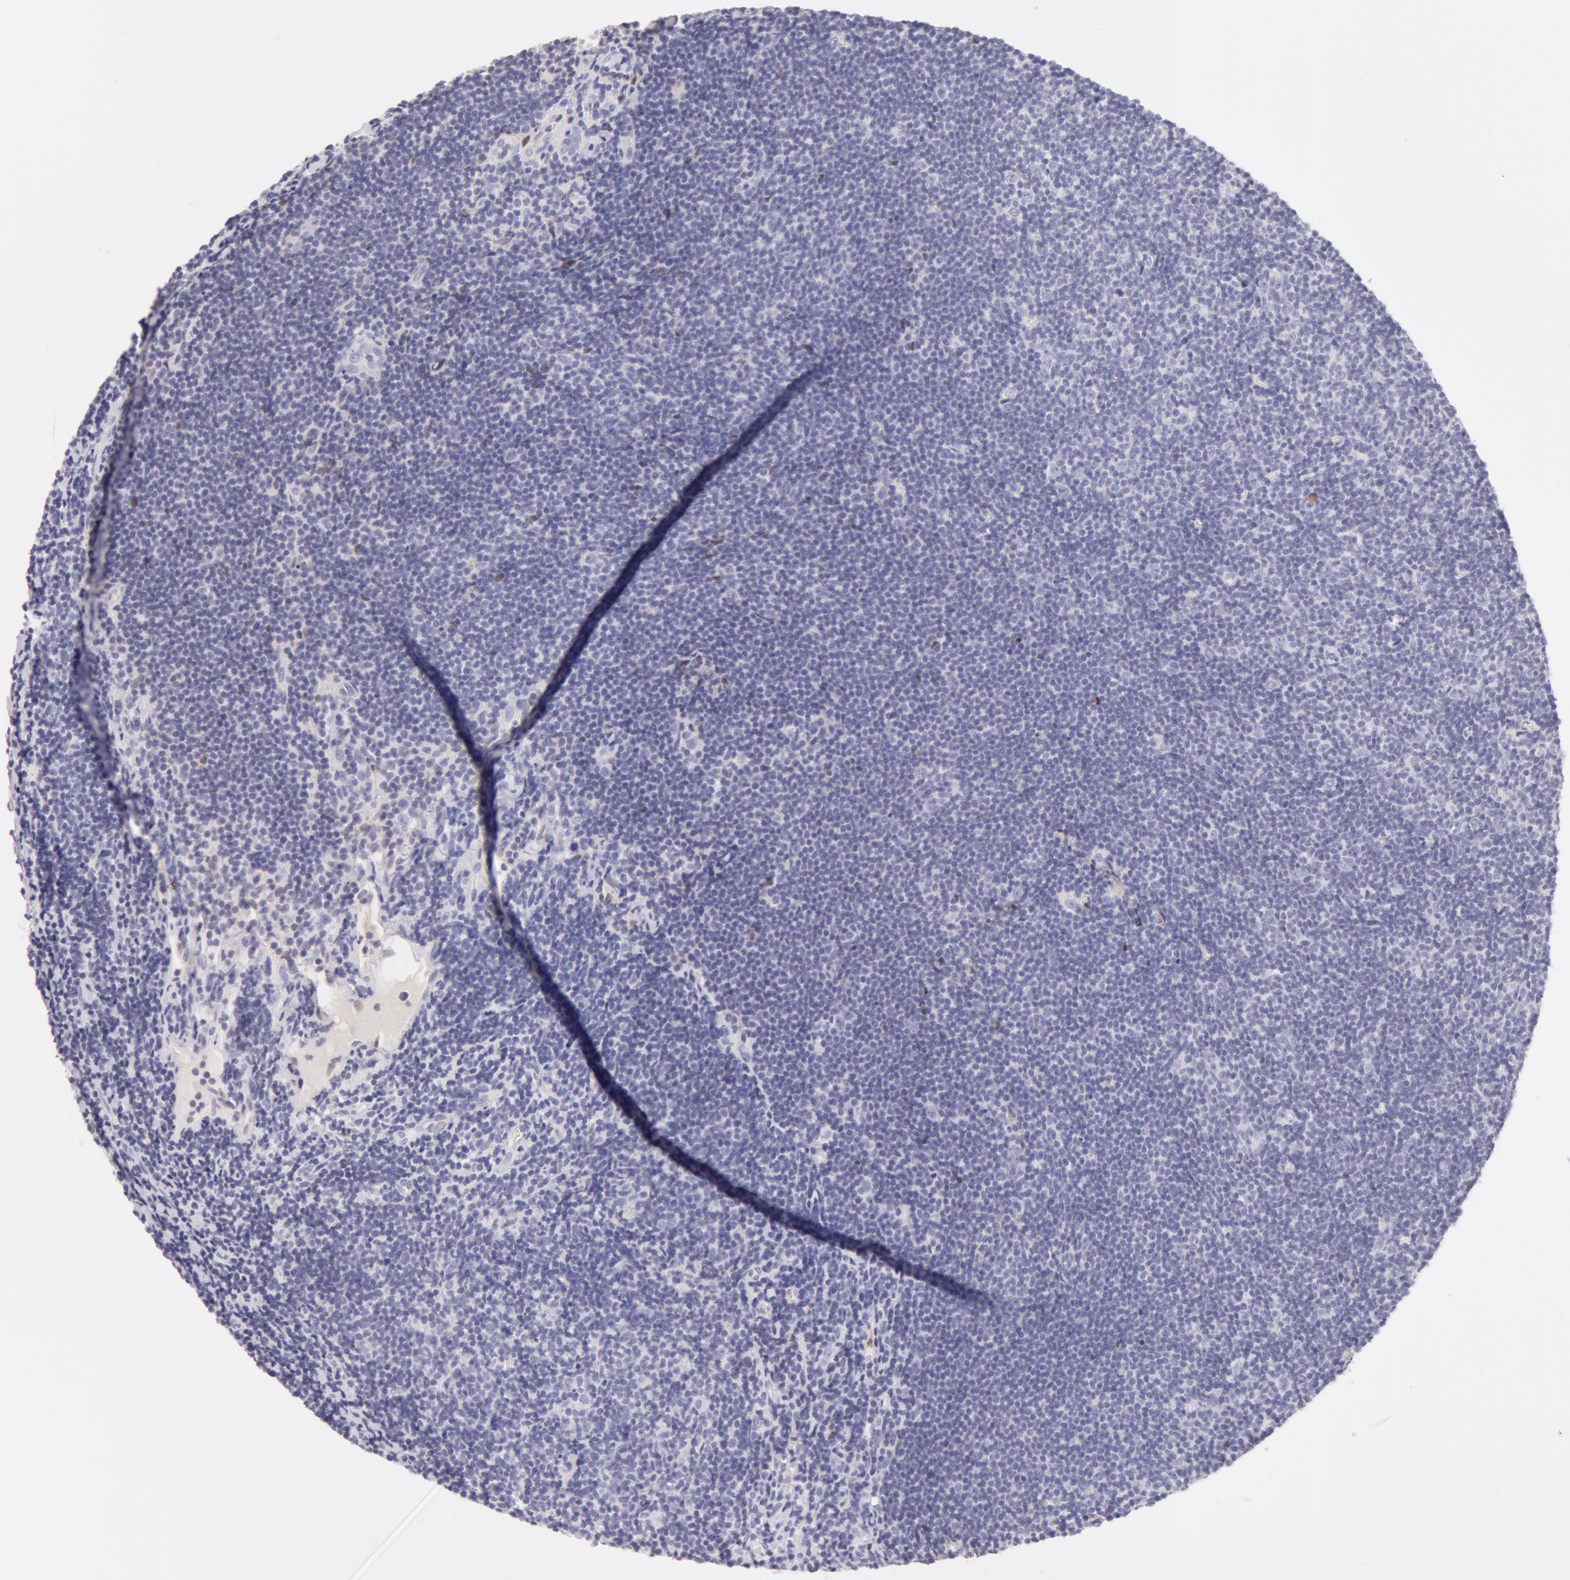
{"staining": {"intensity": "negative", "quantity": "none", "location": "none"}, "tissue": "lymphoma", "cell_type": "Tumor cells", "image_type": "cancer", "snomed": [{"axis": "morphology", "description": "Malignant lymphoma, non-Hodgkin's type, Low grade"}, {"axis": "topography", "description": "Lymph node"}], "caption": "Protein analysis of lymphoma shows no significant positivity in tumor cells.", "gene": "AHSG", "patient": {"sex": "male", "age": 49}}